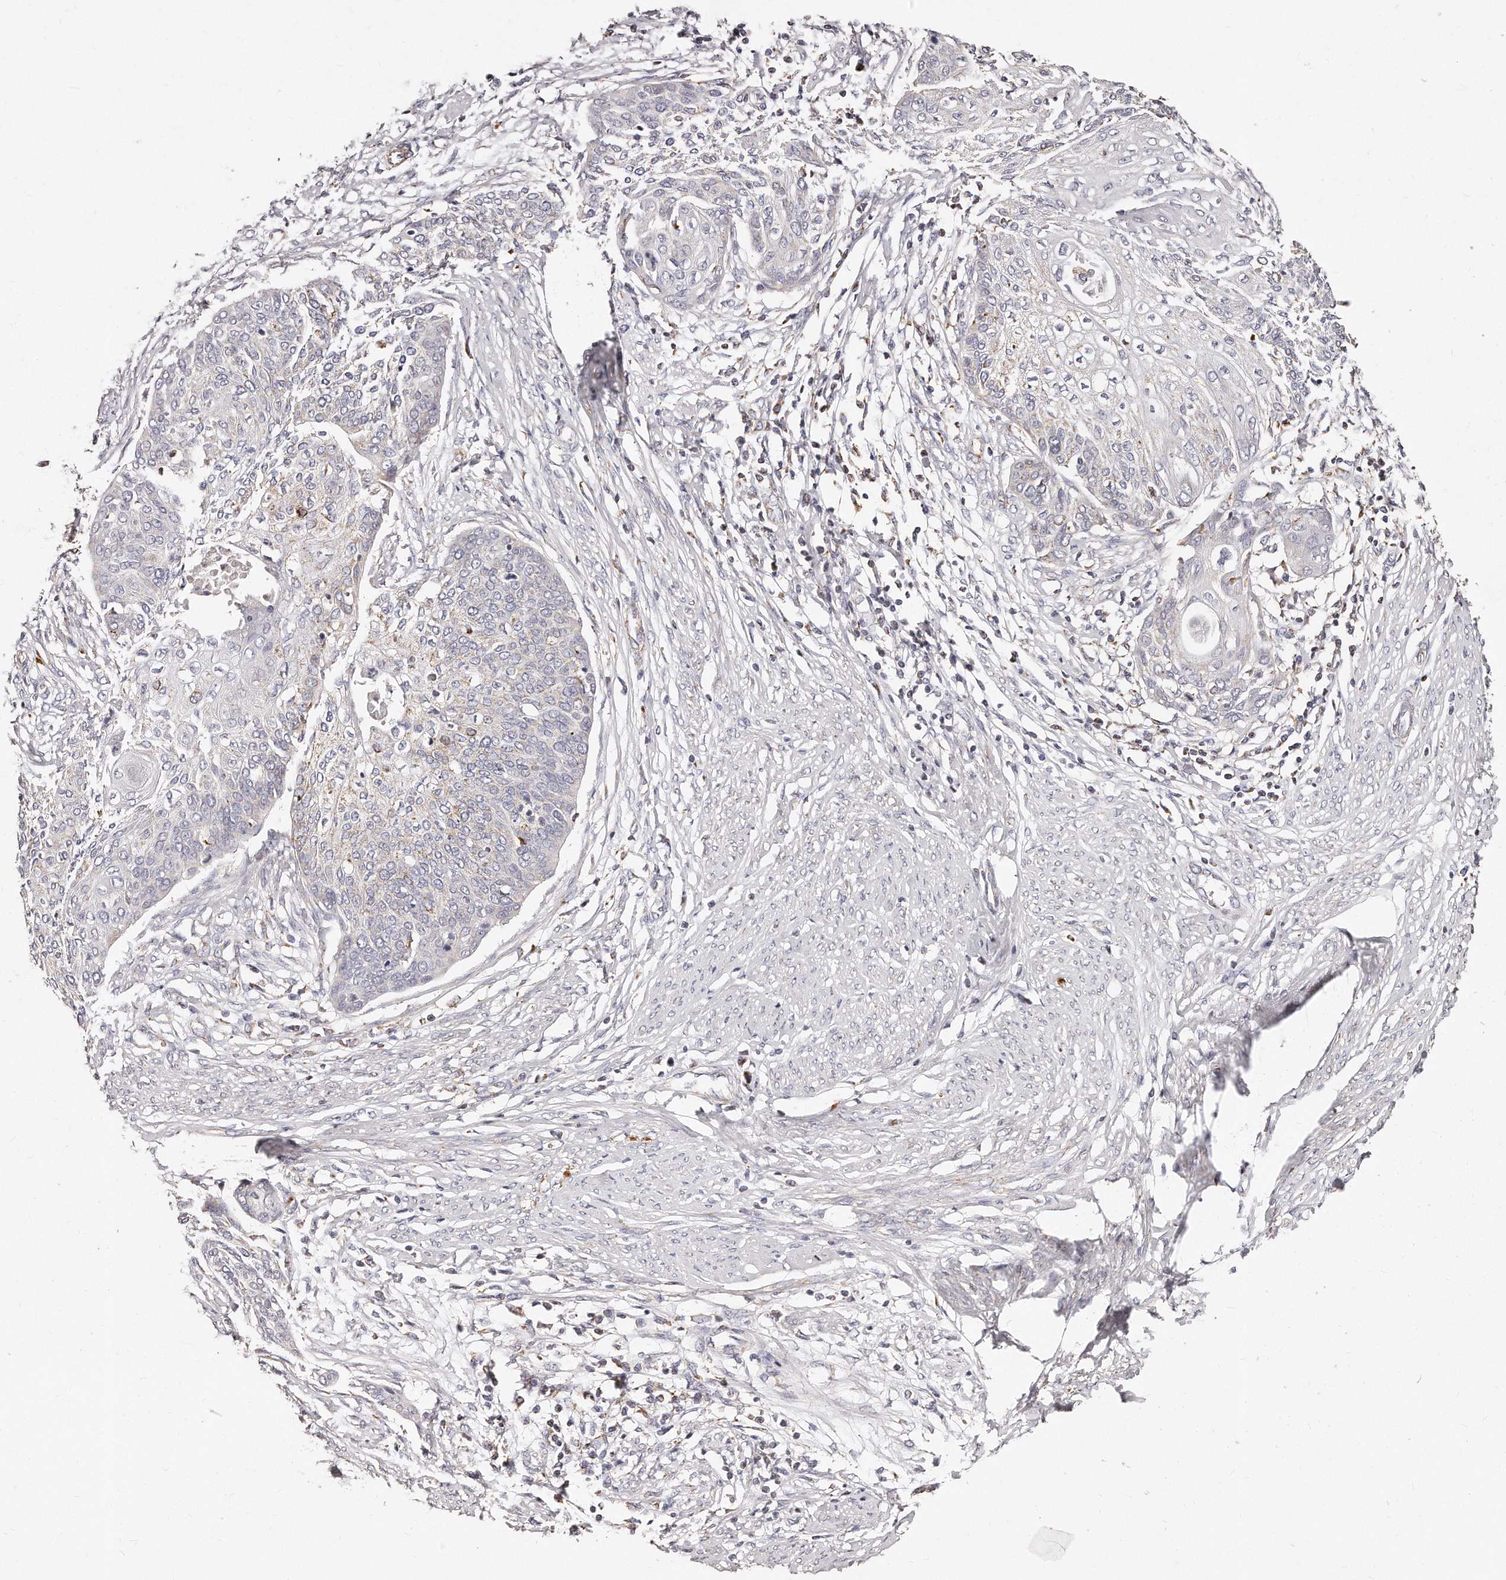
{"staining": {"intensity": "negative", "quantity": "none", "location": "none"}, "tissue": "cervical cancer", "cell_type": "Tumor cells", "image_type": "cancer", "snomed": [{"axis": "morphology", "description": "Squamous cell carcinoma, NOS"}, {"axis": "topography", "description": "Cervix"}], "caption": "This is an IHC photomicrograph of cervical squamous cell carcinoma. There is no positivity in tumor cells.", "gene": "RTKN", "patient": {"sex": "female", "age": 37}}